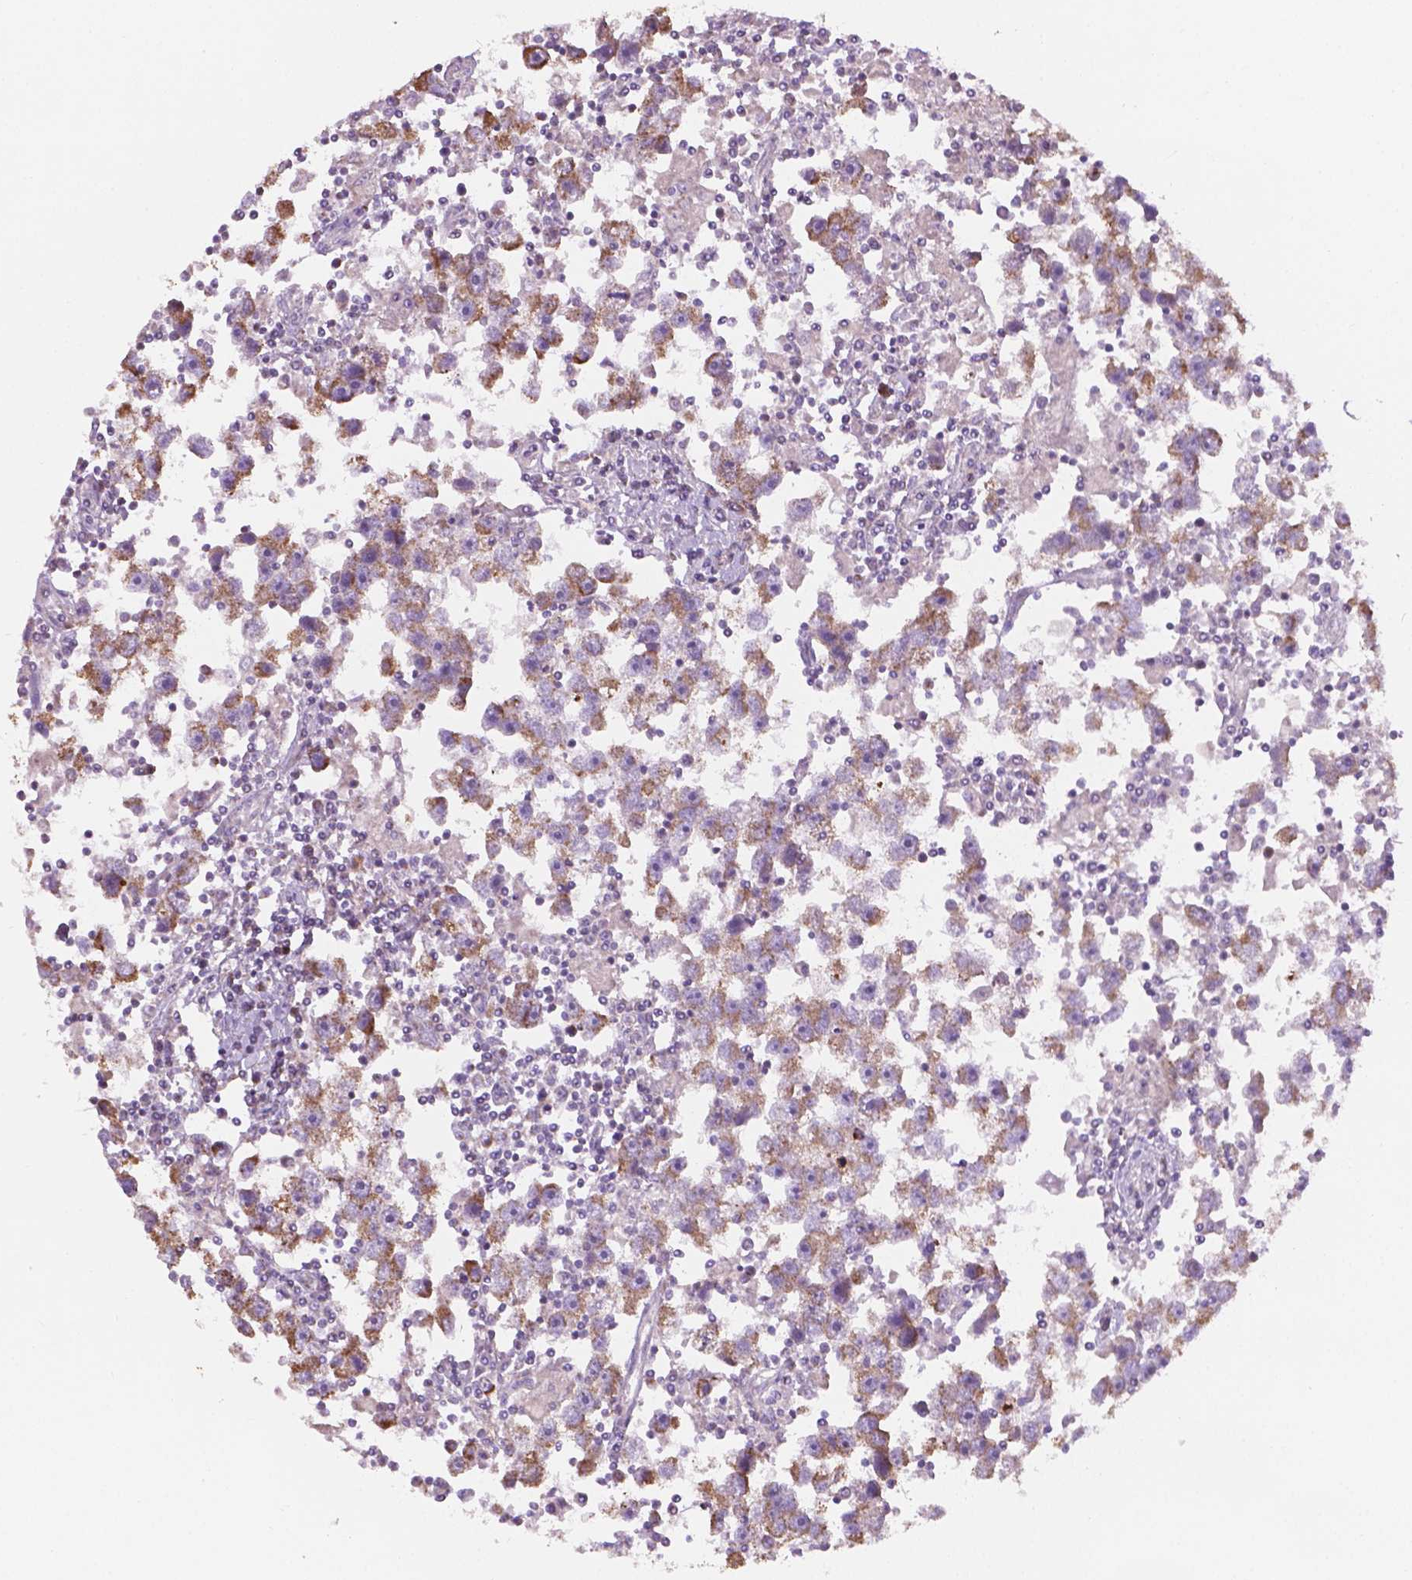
{"staining": {"intensity": "moderate", "quantity": ">75%", "location": "cytoplasmic/membranous"}, "tissue": "testis cancer", "cell_type": "Tumor cells", "image_type": "cancer", "snomed": [{"axis": "morphology", "description": "Seminoma, NOS"}, {"axis": "topography", "description": "Testis"}], "caption": "About >75% of tumor cells in testis cancer show moderate cytoplasmic/membranous protein staining as visualized by brown immunohistochemical staining.", "gene": "PIBF1", "patient": {"sex": "male", "age": 30}}